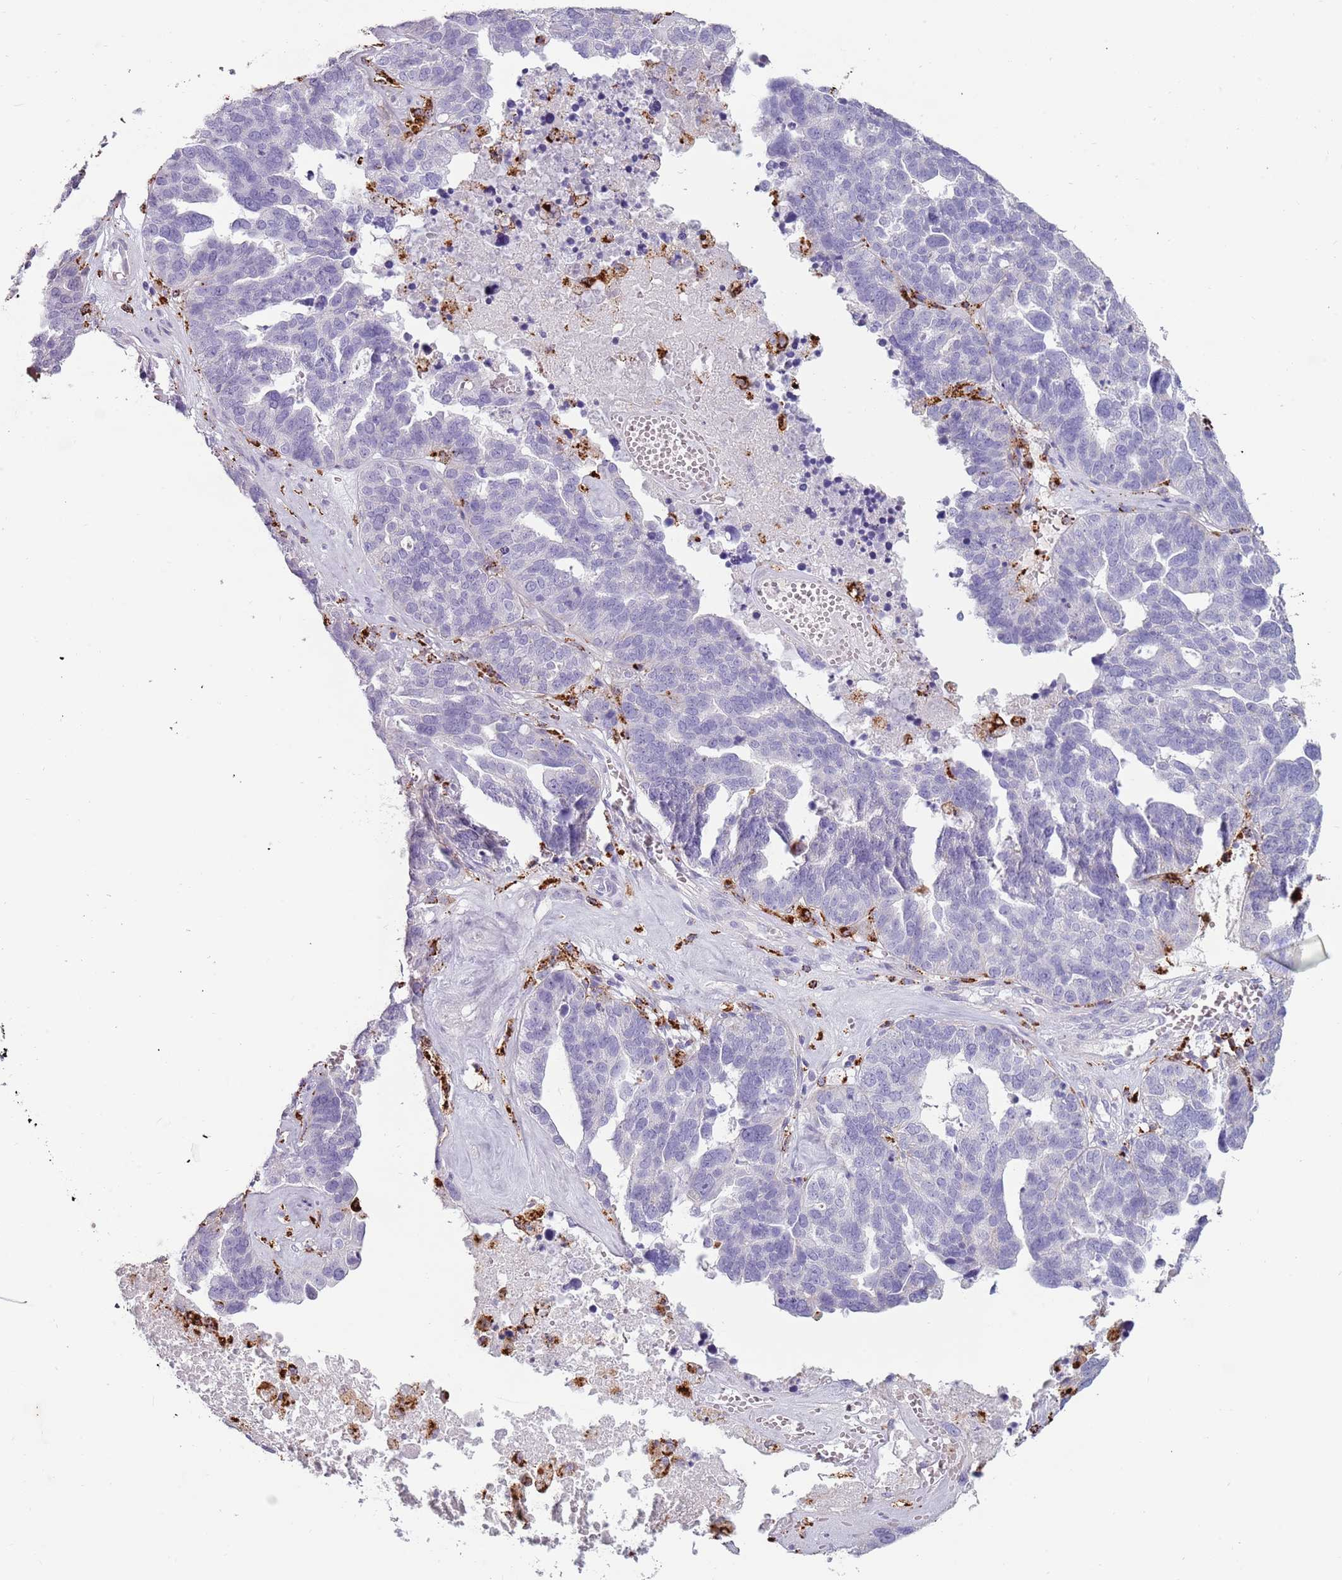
{"staining": {"intensity": "negative", "quantity": "none", "location": "none"}, "tissue": "ovarian cancer", "cell_type": "Tumor cells", "image_type": "cancer", "snomed": [{"axis": "morphology", "description": "Cystadenocarcinoma, serous, NOS"}, {"axis": "topography", "description": "Ovary"}], "caption": "The IHC image has no significant expression in tumor cells of ovarian cancer (serous cystadenocarcinoma) tissue.", "gene": "NWD2", "patient": {"sex": "female", "age": 59}}